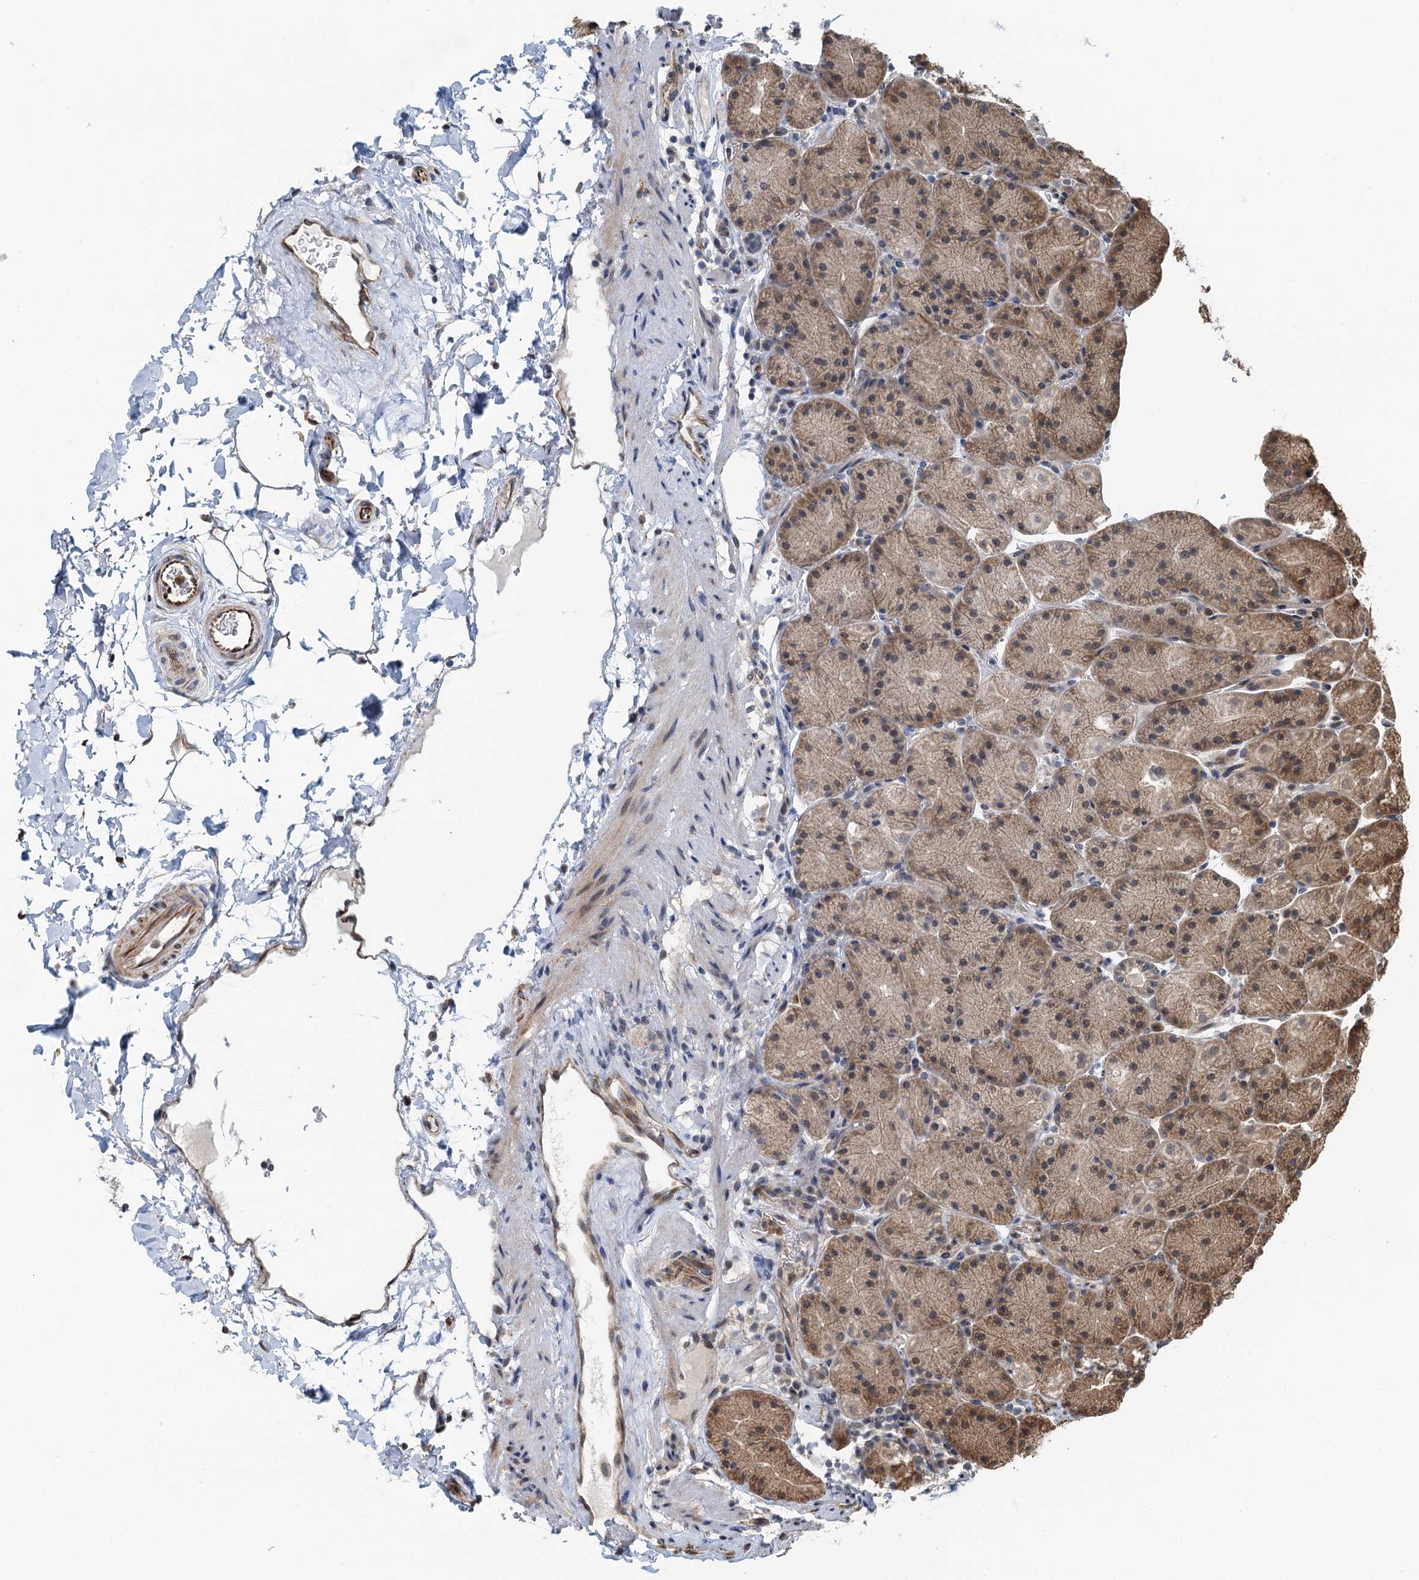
{"staining": {"intensity": "weak", "quantity": "25%-75%", "location": "cytoplasmic/membranous"}, "tissue": "stomach", "cell_type": "Glandular cells", "image_type": "normal", "snomed": [{"axis": "morphology", "description": "Normal tissue, NOS"}, {"axis": "topography", "description": "Stomach, upper"}, {"axis": "topography", "description": "Stomach, lower"}], "caption": "Immunohistochemistry histopathology image of normal stomach stained for a protein (brown), which shows low levels of weak cytoplasmic/membranous positivity in approximately 25%-75% of glandular cells.", "gene": "WHAMM", "patient": {"sex": "male", "age": 67}}